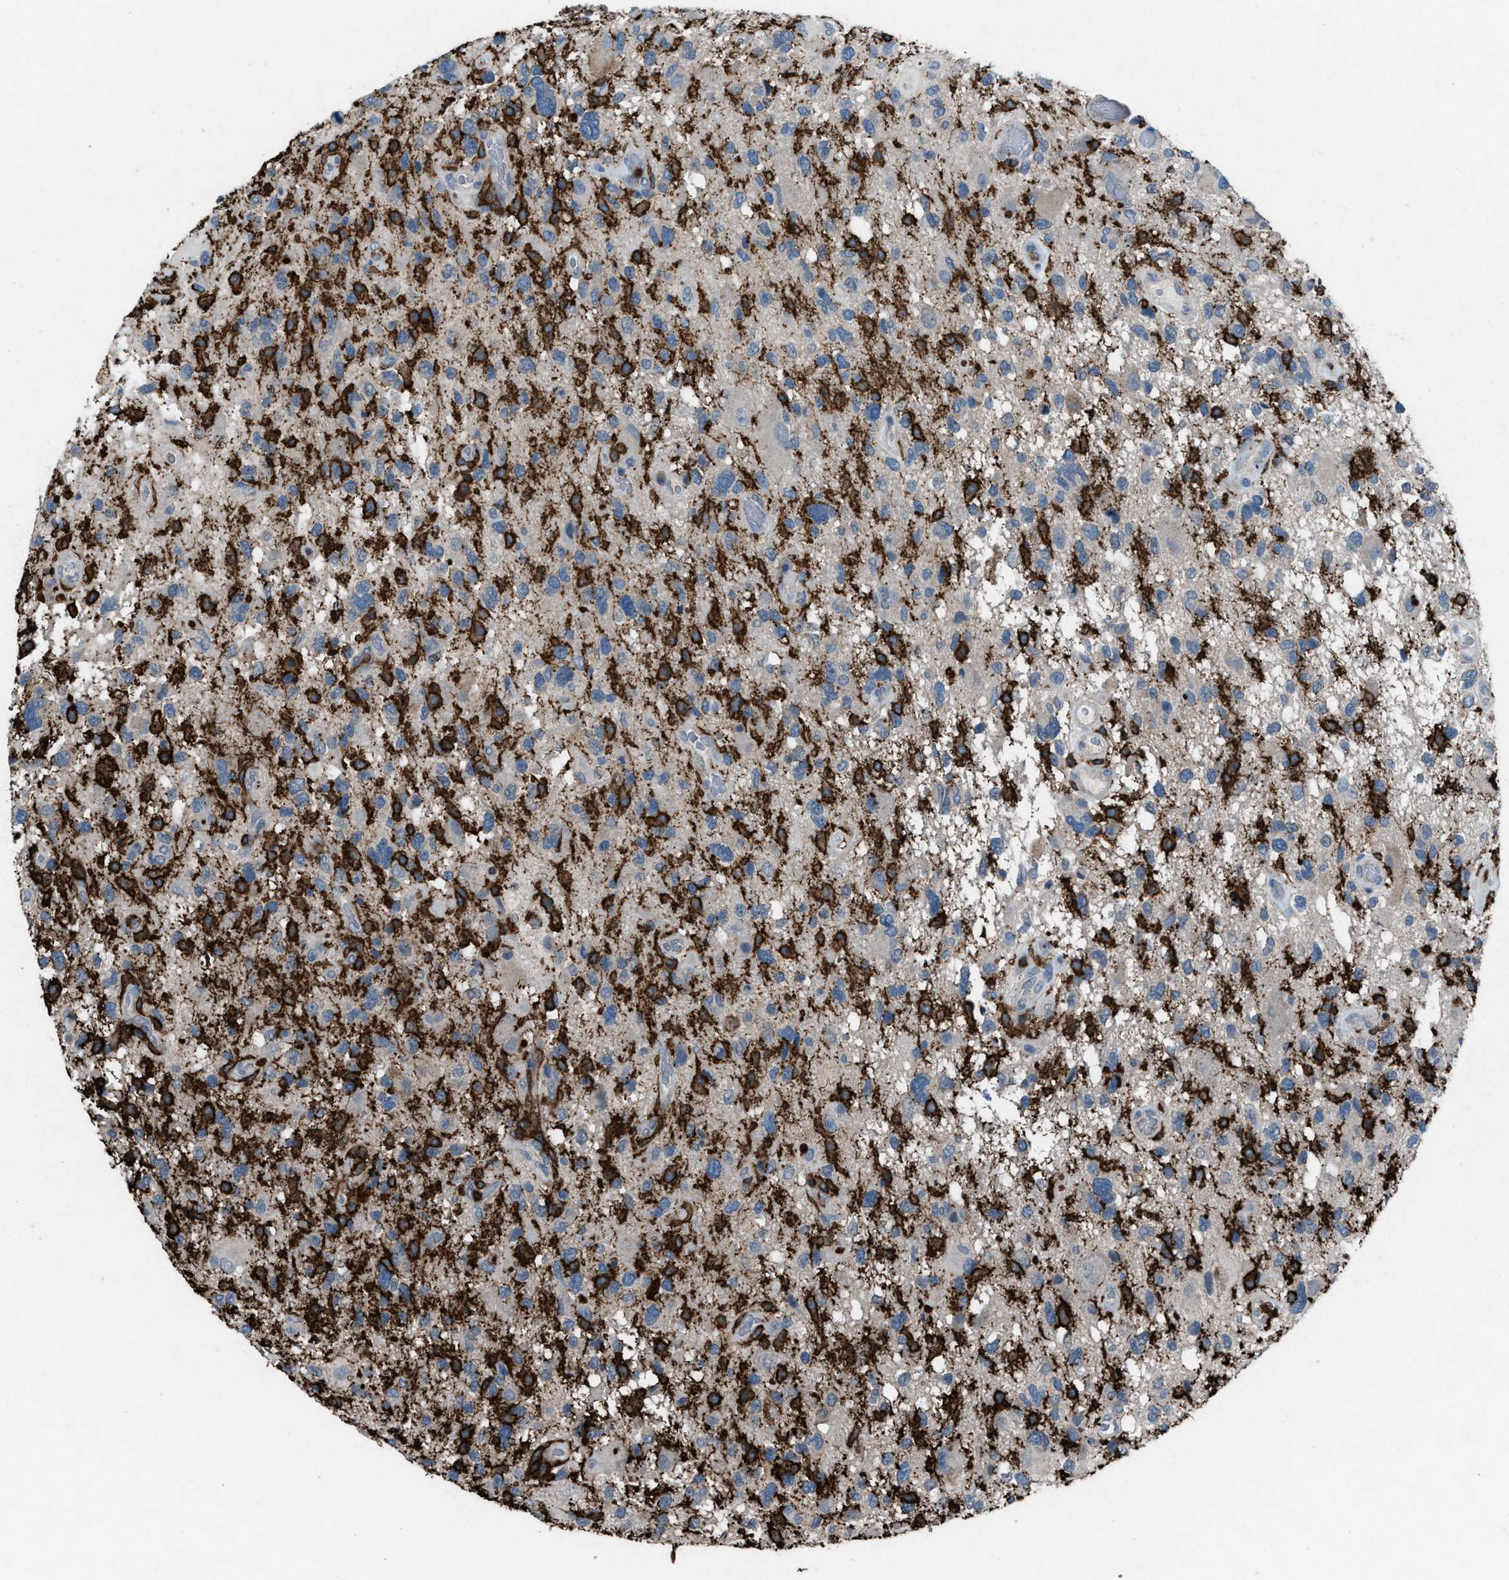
{"staining": {"intensity": "negative", "quantity": "none", "location": "none"}, "tissue": "glioma", "cell_type": "Tumor cells", "image_type": "cancer", "snomed": [{"axis": "morphology", "description": "Glioma, malignant, High grade"}, {"axis": "topography", "description": "Brain"}], "caption": "Immunohistochemistry (IHC) image of neoplastic tissue: human glioma stained with DAB (3,3'-diaminobenzidine) demonstrates no significant protein positivity in tumor cells.", "gene": "FCER1G", "patient": {"sex": "male", "age": 33}}